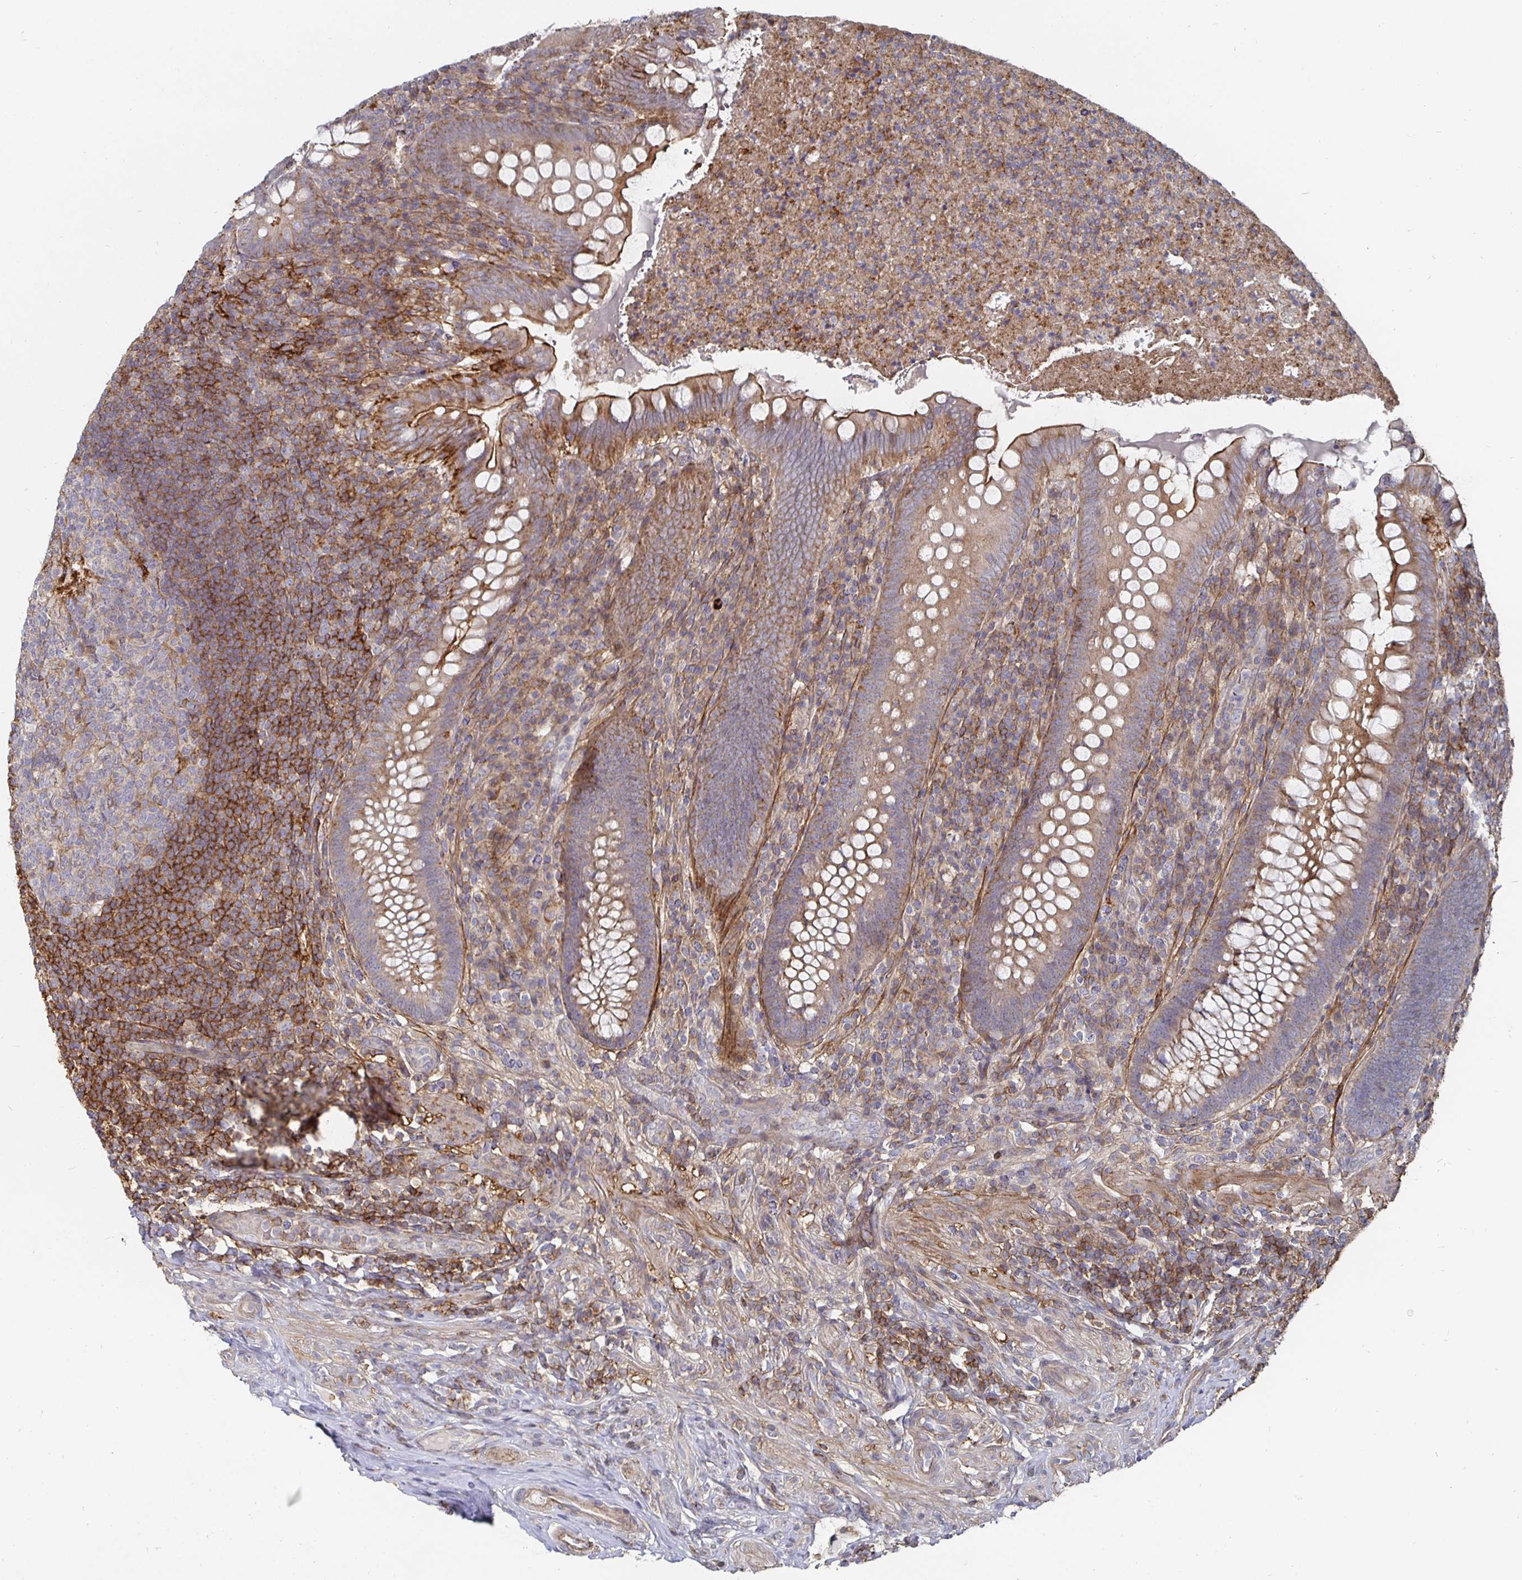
{"staining": {"intensity": "moderate", "quantity": "25%-75%", "location": "cytoplasmic/membranous"}, "tissue": "appendix", "cell_type": "Glandular cells", "image_type": "normal", "snomed": [{"axis": "morphology", "description": "Normal tissue, NOS"}, {"axis": "topography", "description": "Appendix"}], "caption": "Brown immunohistochemical staining in benign human appendix demonstrates moderate cytoplasmic/membranous positivity in about 25%-75% of glandular cells.", "gene": "GJA4", "patient": {"sex": "male", "age": 47}}